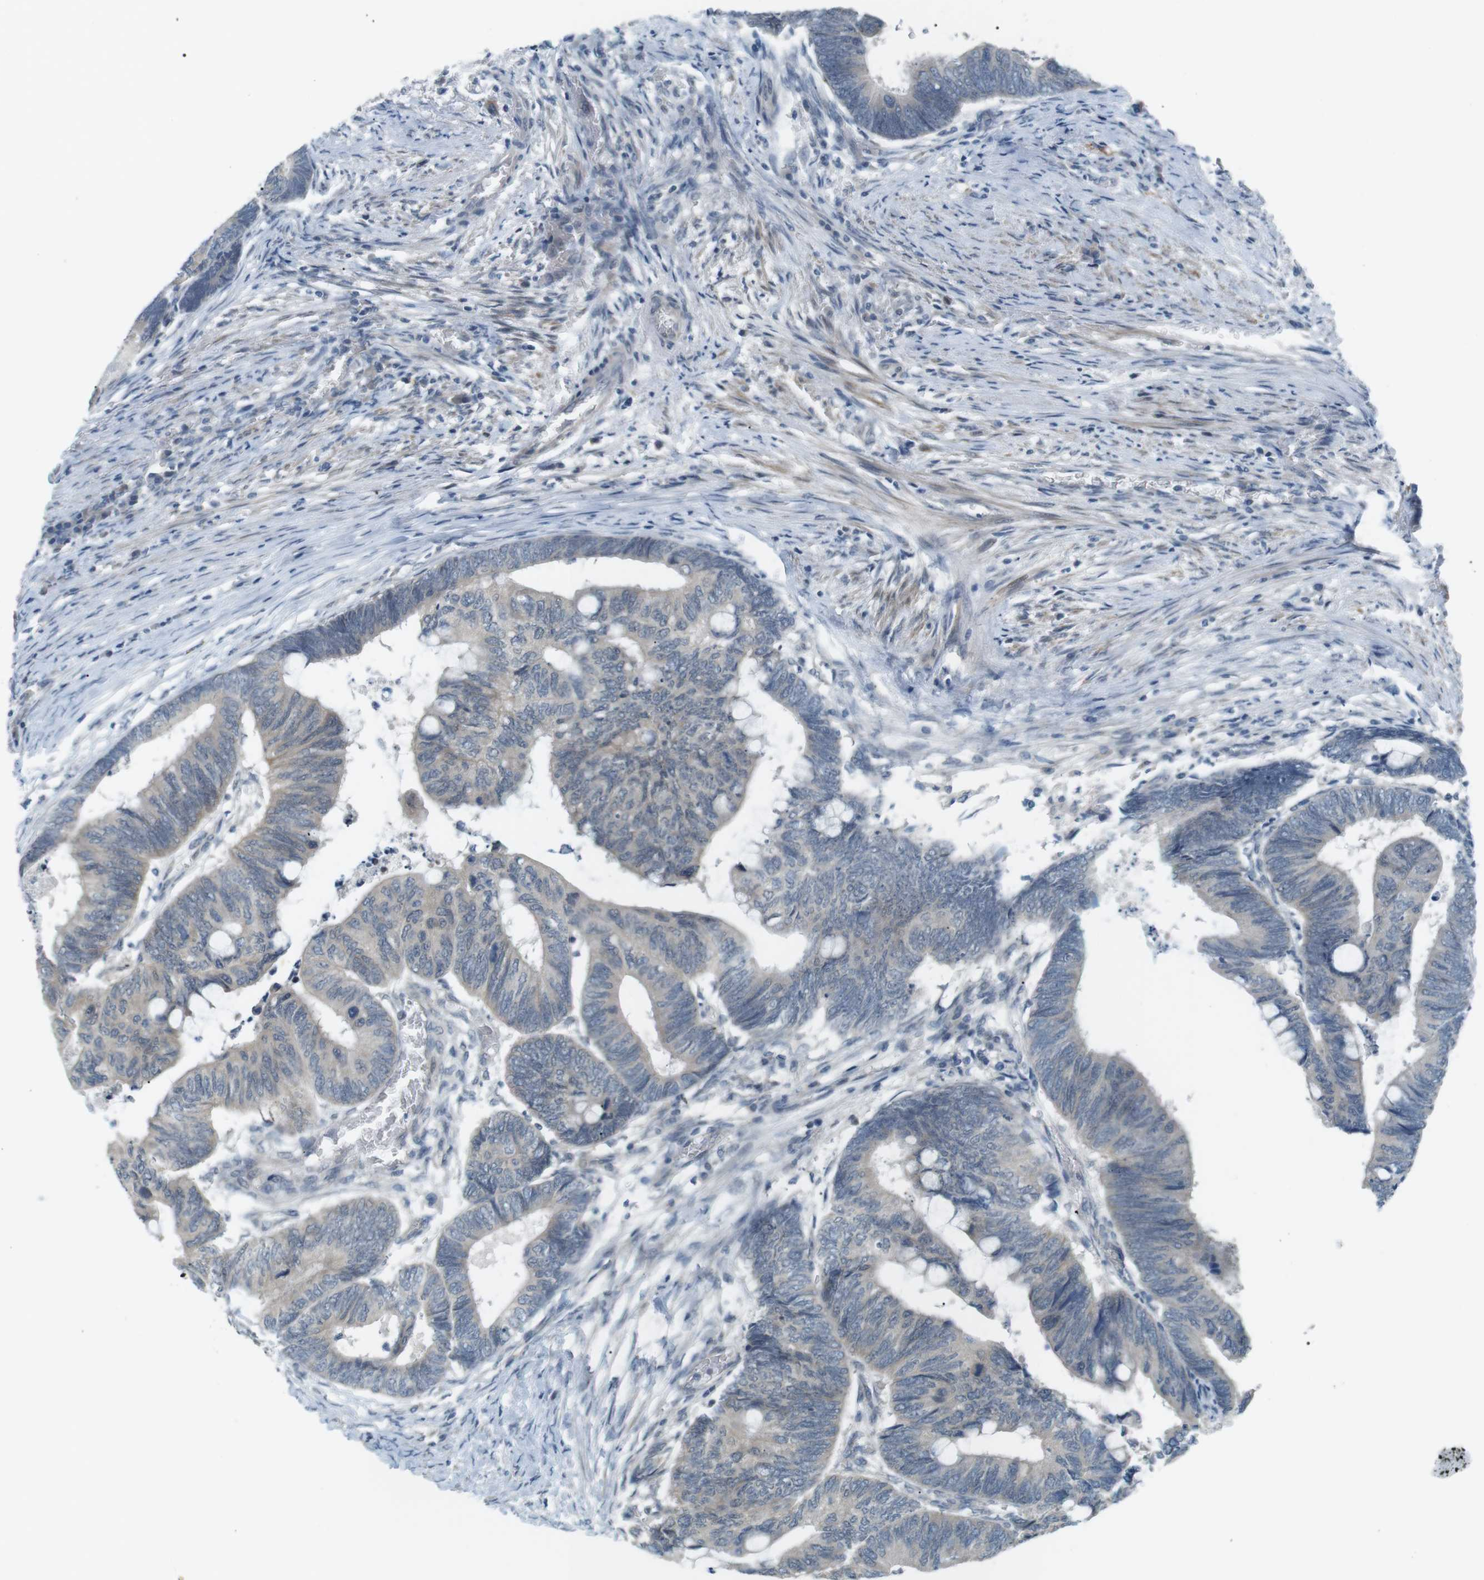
{"staining": {"intensity": "negative", "quantity": "none", "location": "none"}, "tissue": "colorectal cancer", "cell_type": "Tumor cells", "image_type": "cancer", "snomed": [{"axis": "morphology", "description": "Normal tissue, NOS"}, {"axis": "morphology", "description": "Adenocarcinoma, NOS"}, {"axis": "topography", "description": "Rectum"}, {"axis": "topography", "description": "Peripheral nerve tissue"}], "caption": "Protein analysis of colorectal cancer reveals no significant positivity in tumor cells. Nuclei are stained in blue.", "gene": "RTN3", "patient": {"sex": "male", "age": 92}}